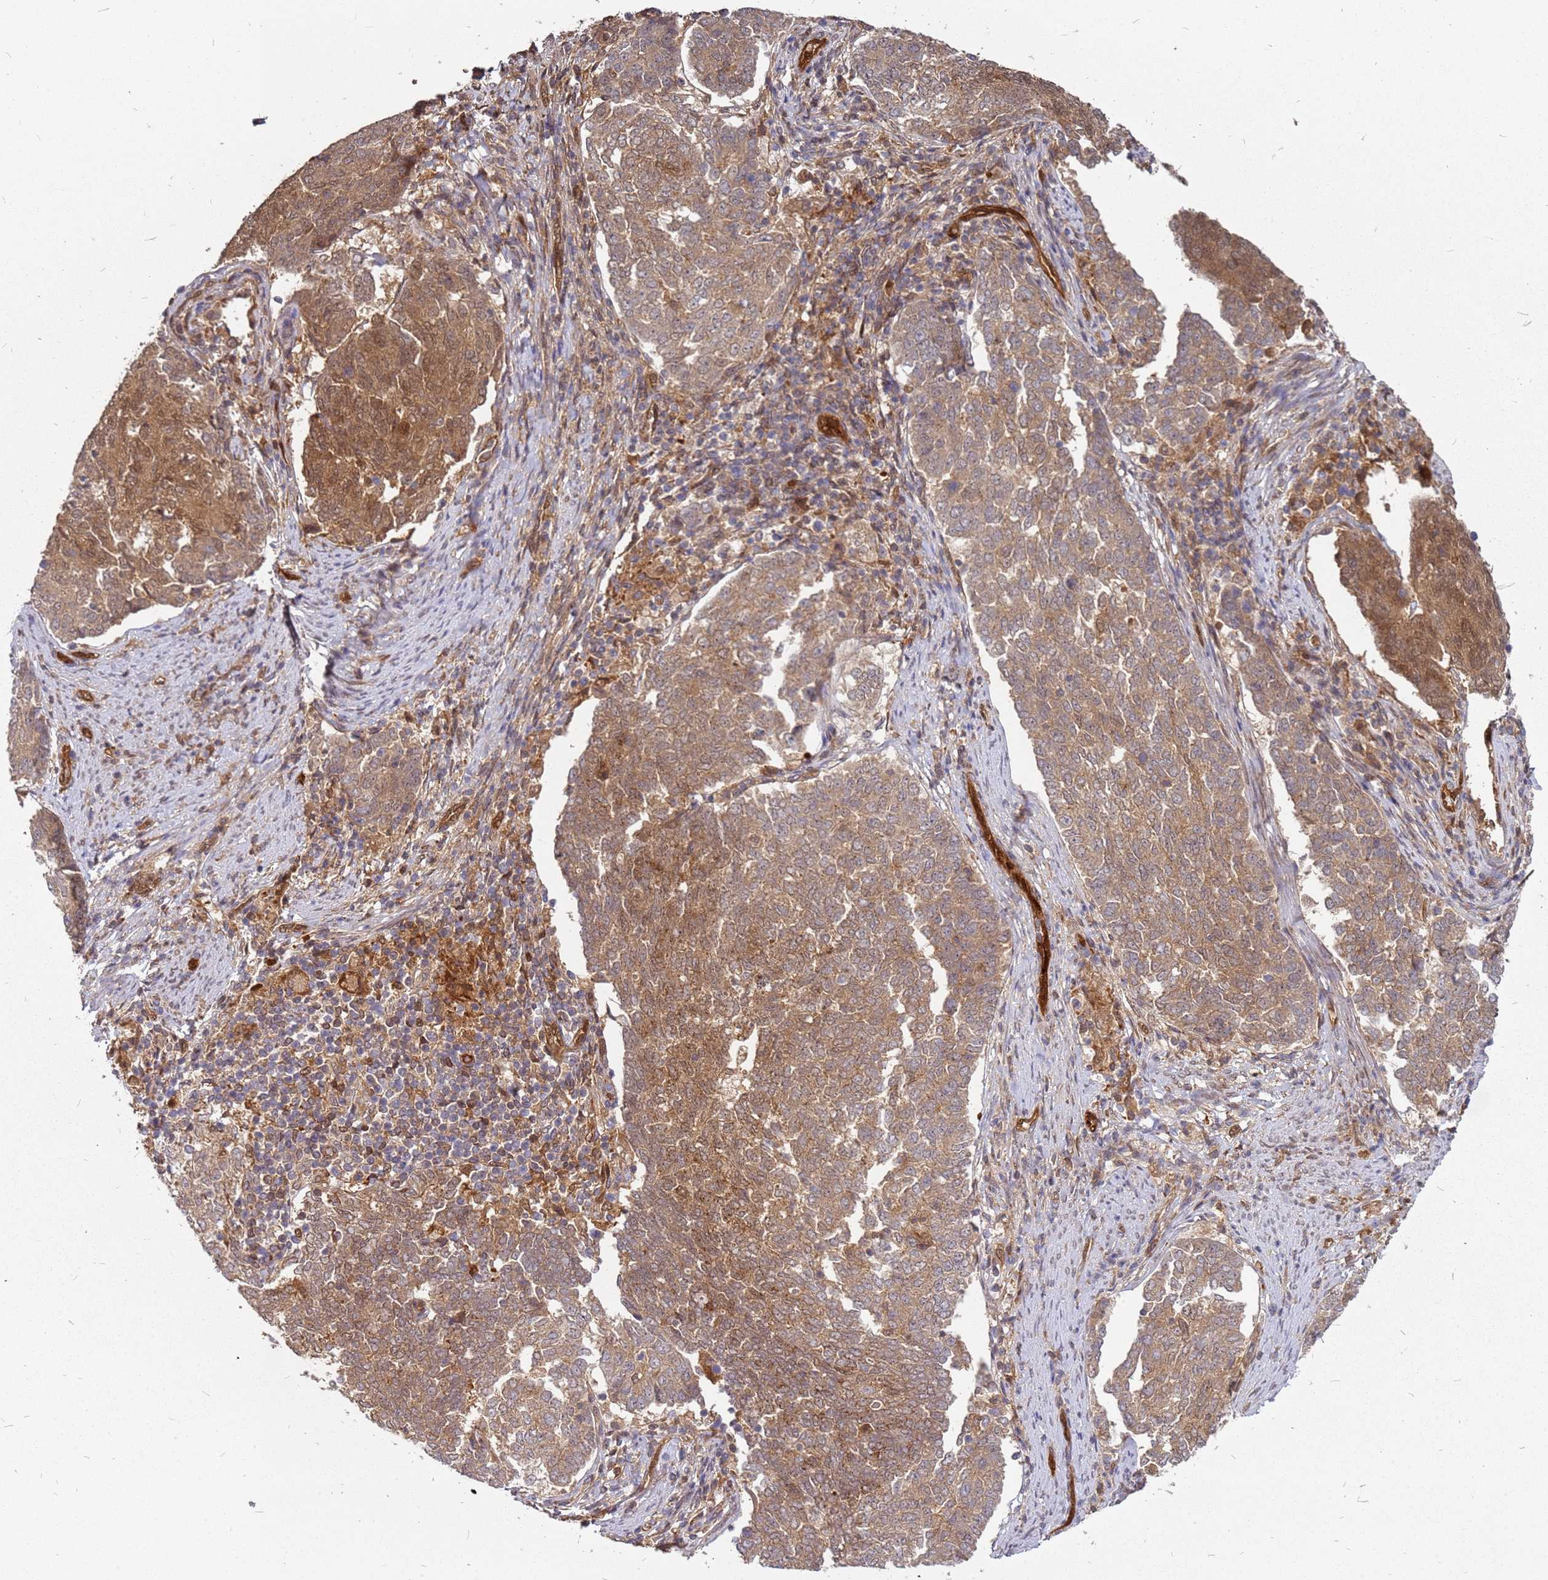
{"staining": {"intensity": "moderate", "quantity": ">75%", "location": "cytoplasmic/membranous"}, "tissue": "endometrial cancer", "cell_type": "Tumor cells", "image_type": "cancer", "snomed": [{"axis": "morphology", "description": "Adenocarcinoma, NOS"}, {"axis": "topography", "description": "Endometrium"}], "caption": "Protein positivity by immunohistochemistry (IHC) reveals moderate cytoplasmic/membranous positivity in approximately >75% of tumor cells in endometrial cancer. Nuclei are stained in blue.", "gene": "NUDT14", "patient": {"sex": "female", "age": 80}}